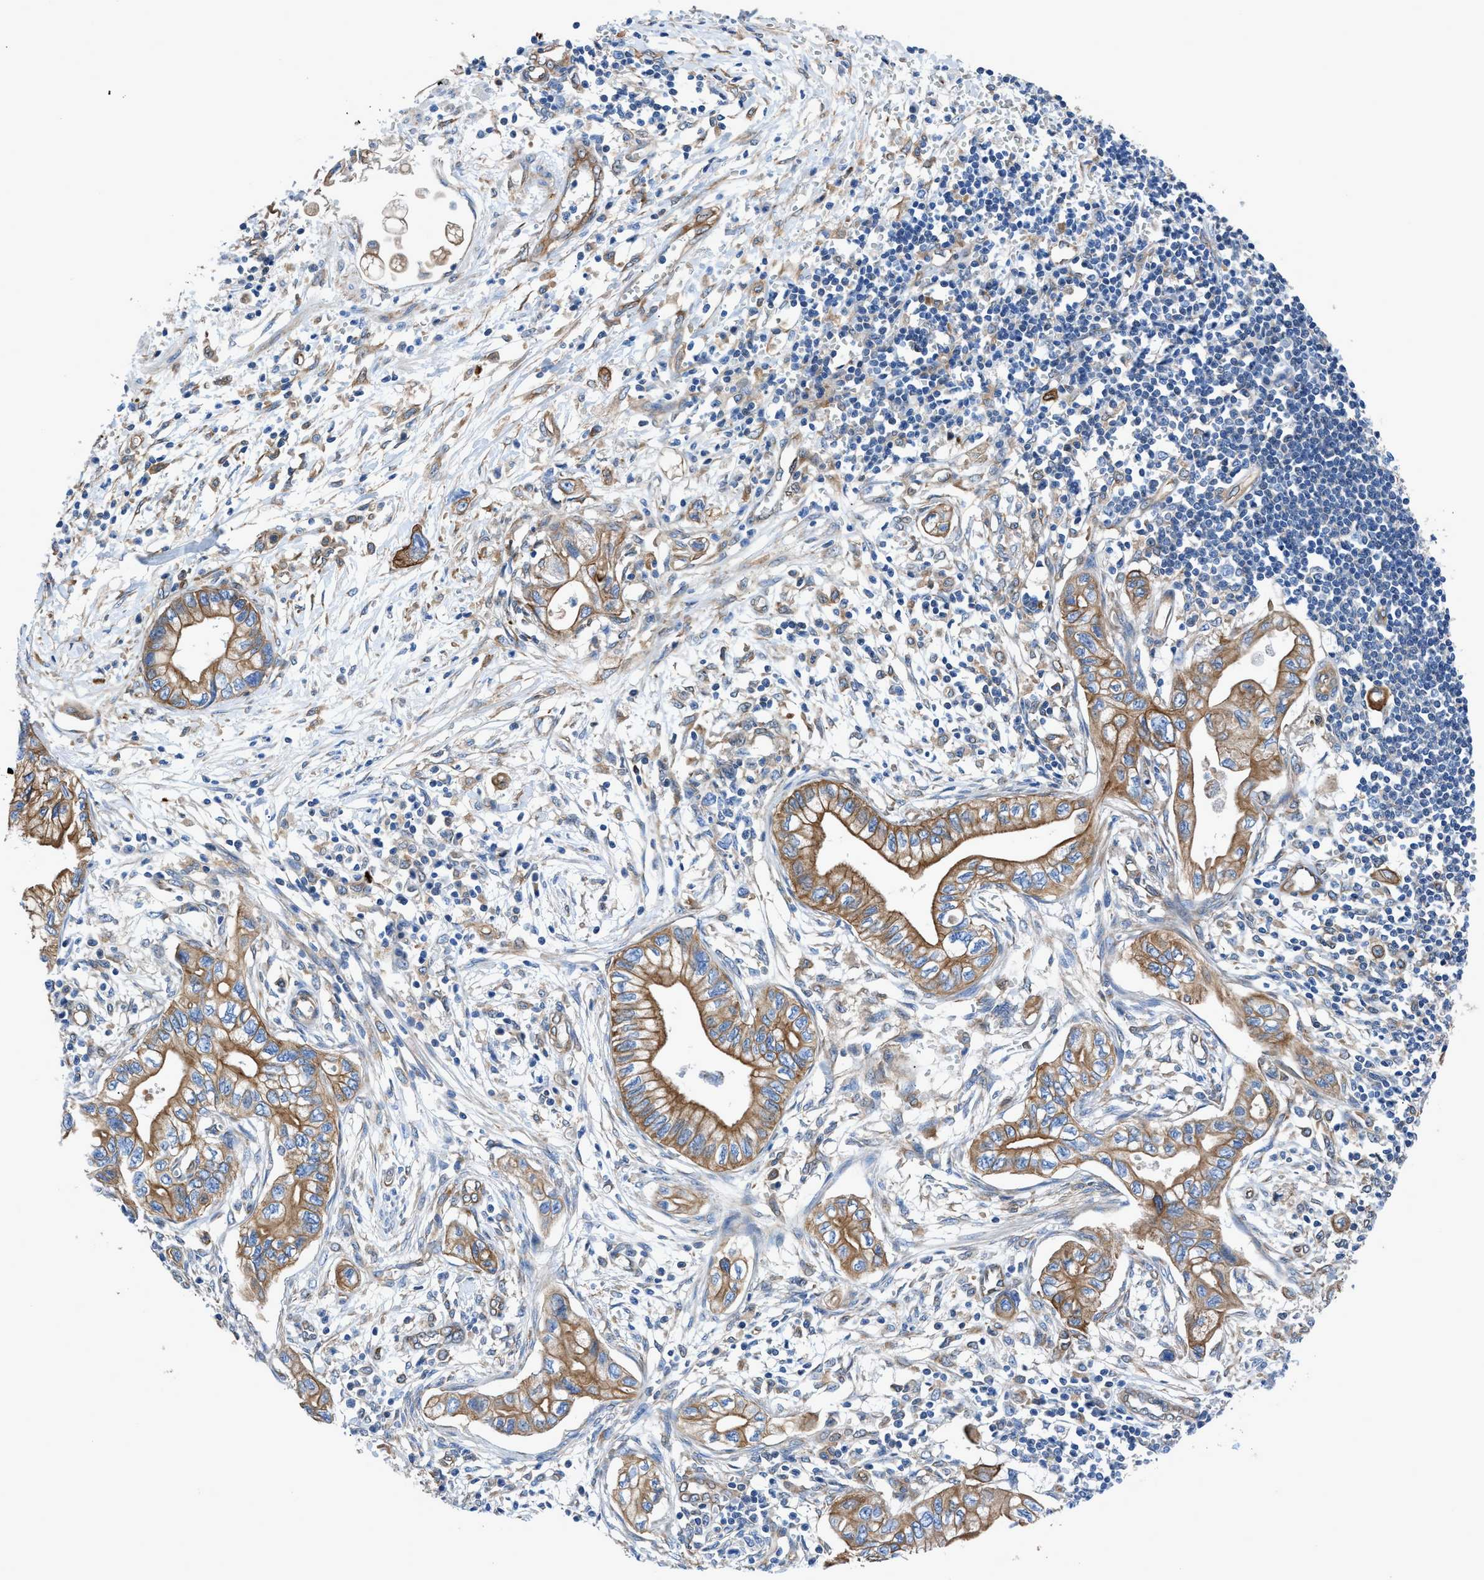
{"staining": {"intensity": "moderate", "quantity": ">75%", "location": "cytoplasmic/membranous"}, "tissue": "pancreatic cancer", "cell_type": "Tumor cells", "image_type": "cancer", "snomed": [{"axis": "morphology", "description": "Adenocarcinoma, NOS"}, {"axis": "topography", "description": "Pancreas"}], "caption": "A medium amount of moderate cytoplasmic/membranous staining is seen in about >75% of tumor cells in pancreatic cancer (adenocarcinoma) tissue.", "gene": "DMAC1", "patient": {"sex": "male", "age": 56}}